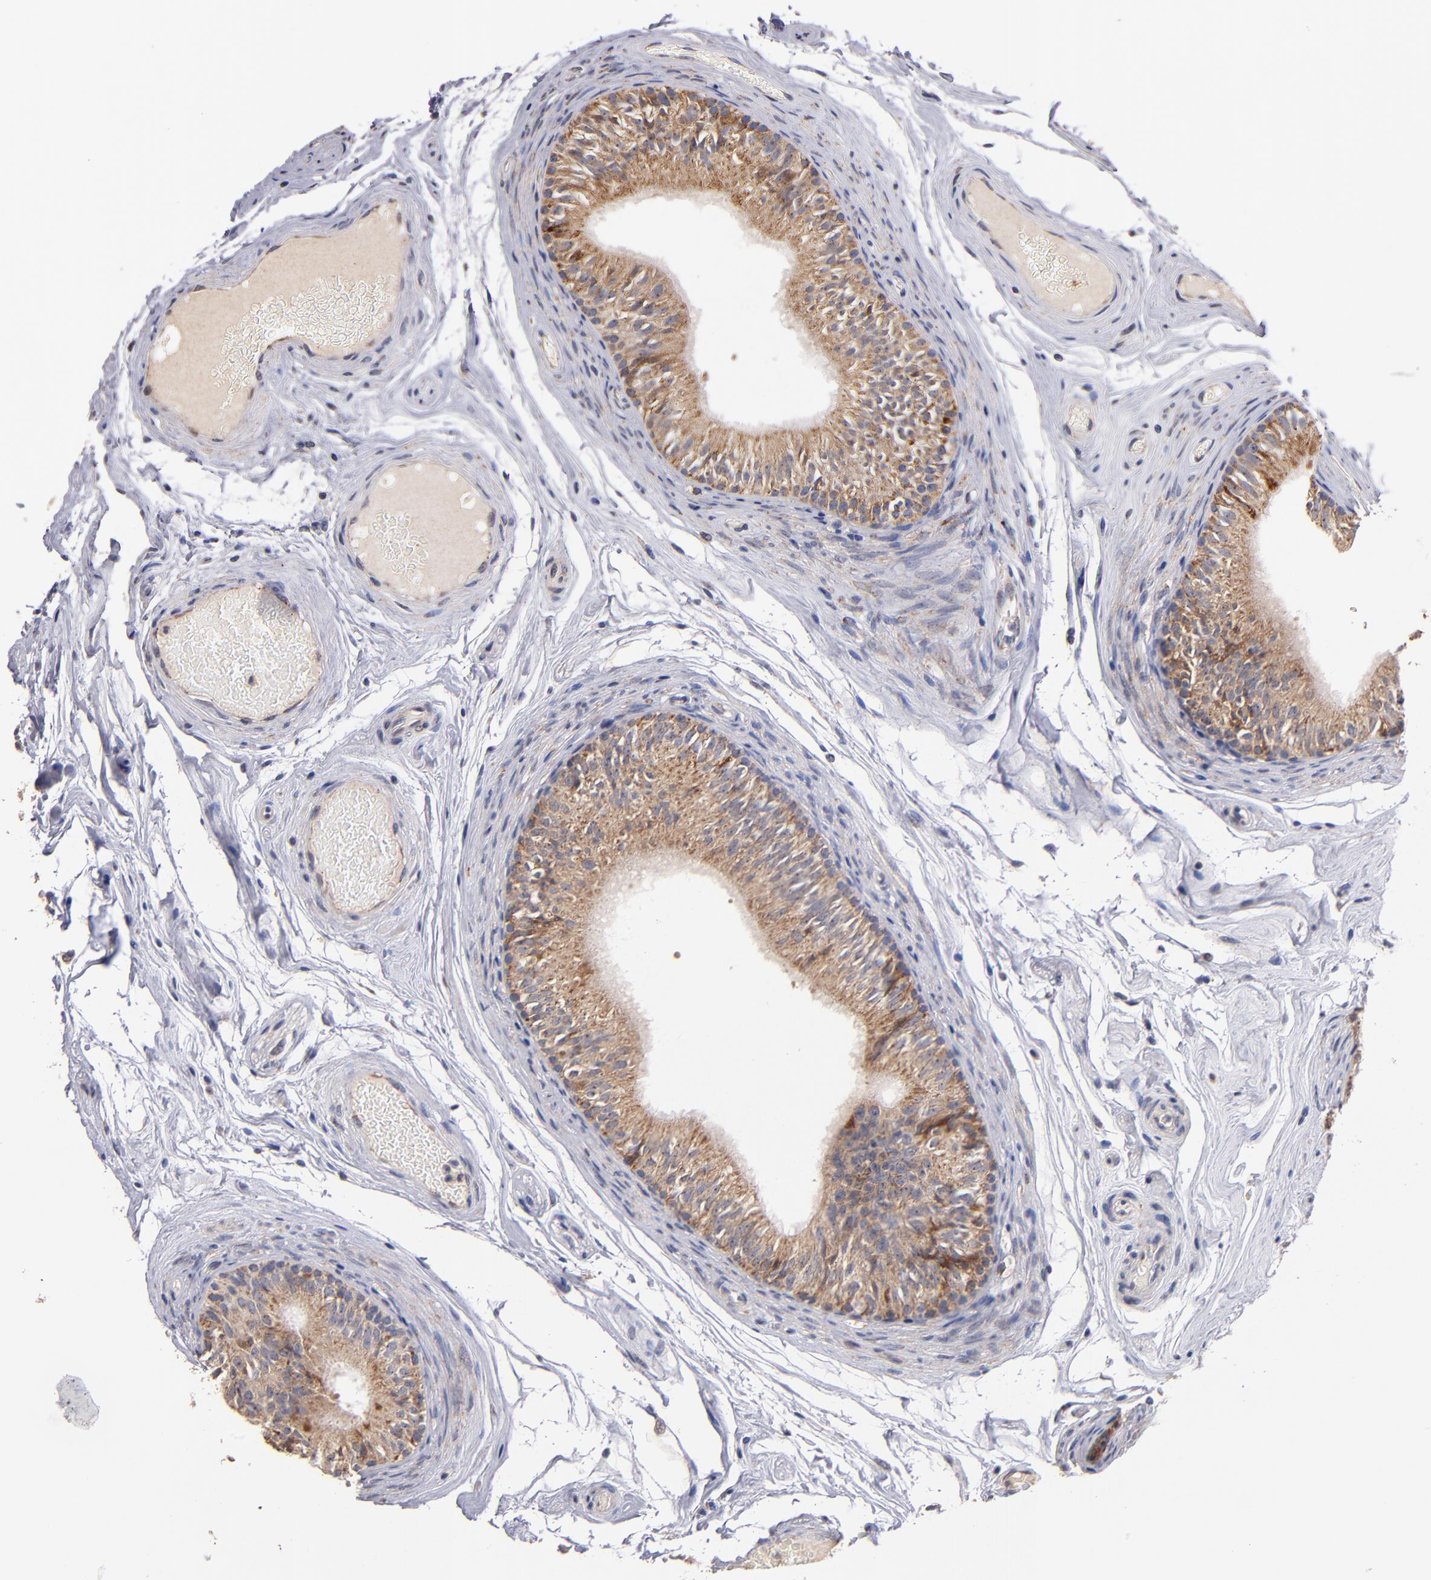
{"staining": {"intensity": "moderate", "quantity": ">75%", "location": "cytoplasmic/membranous"}, "tissue": "epididymis", "cell_type": "Glandular cells", "image_type": "normal", "snomed": [{"axis": "morphology", "description": "Normal tissue, NOS"}, {"axis": "topography", "description": "Testis"}, {"axis": "topography", "description": "Epididymis"}], "caption": "A micrograph of human epididymis stained for a protein reveals moderate cytoplasmic/membranous brown staining in glandular cells. (DAB IHC, brown staining for protein, blue staining for nuclei).", "gene": "DIABLO", "patient": {"sex": "male", "age": 36}}